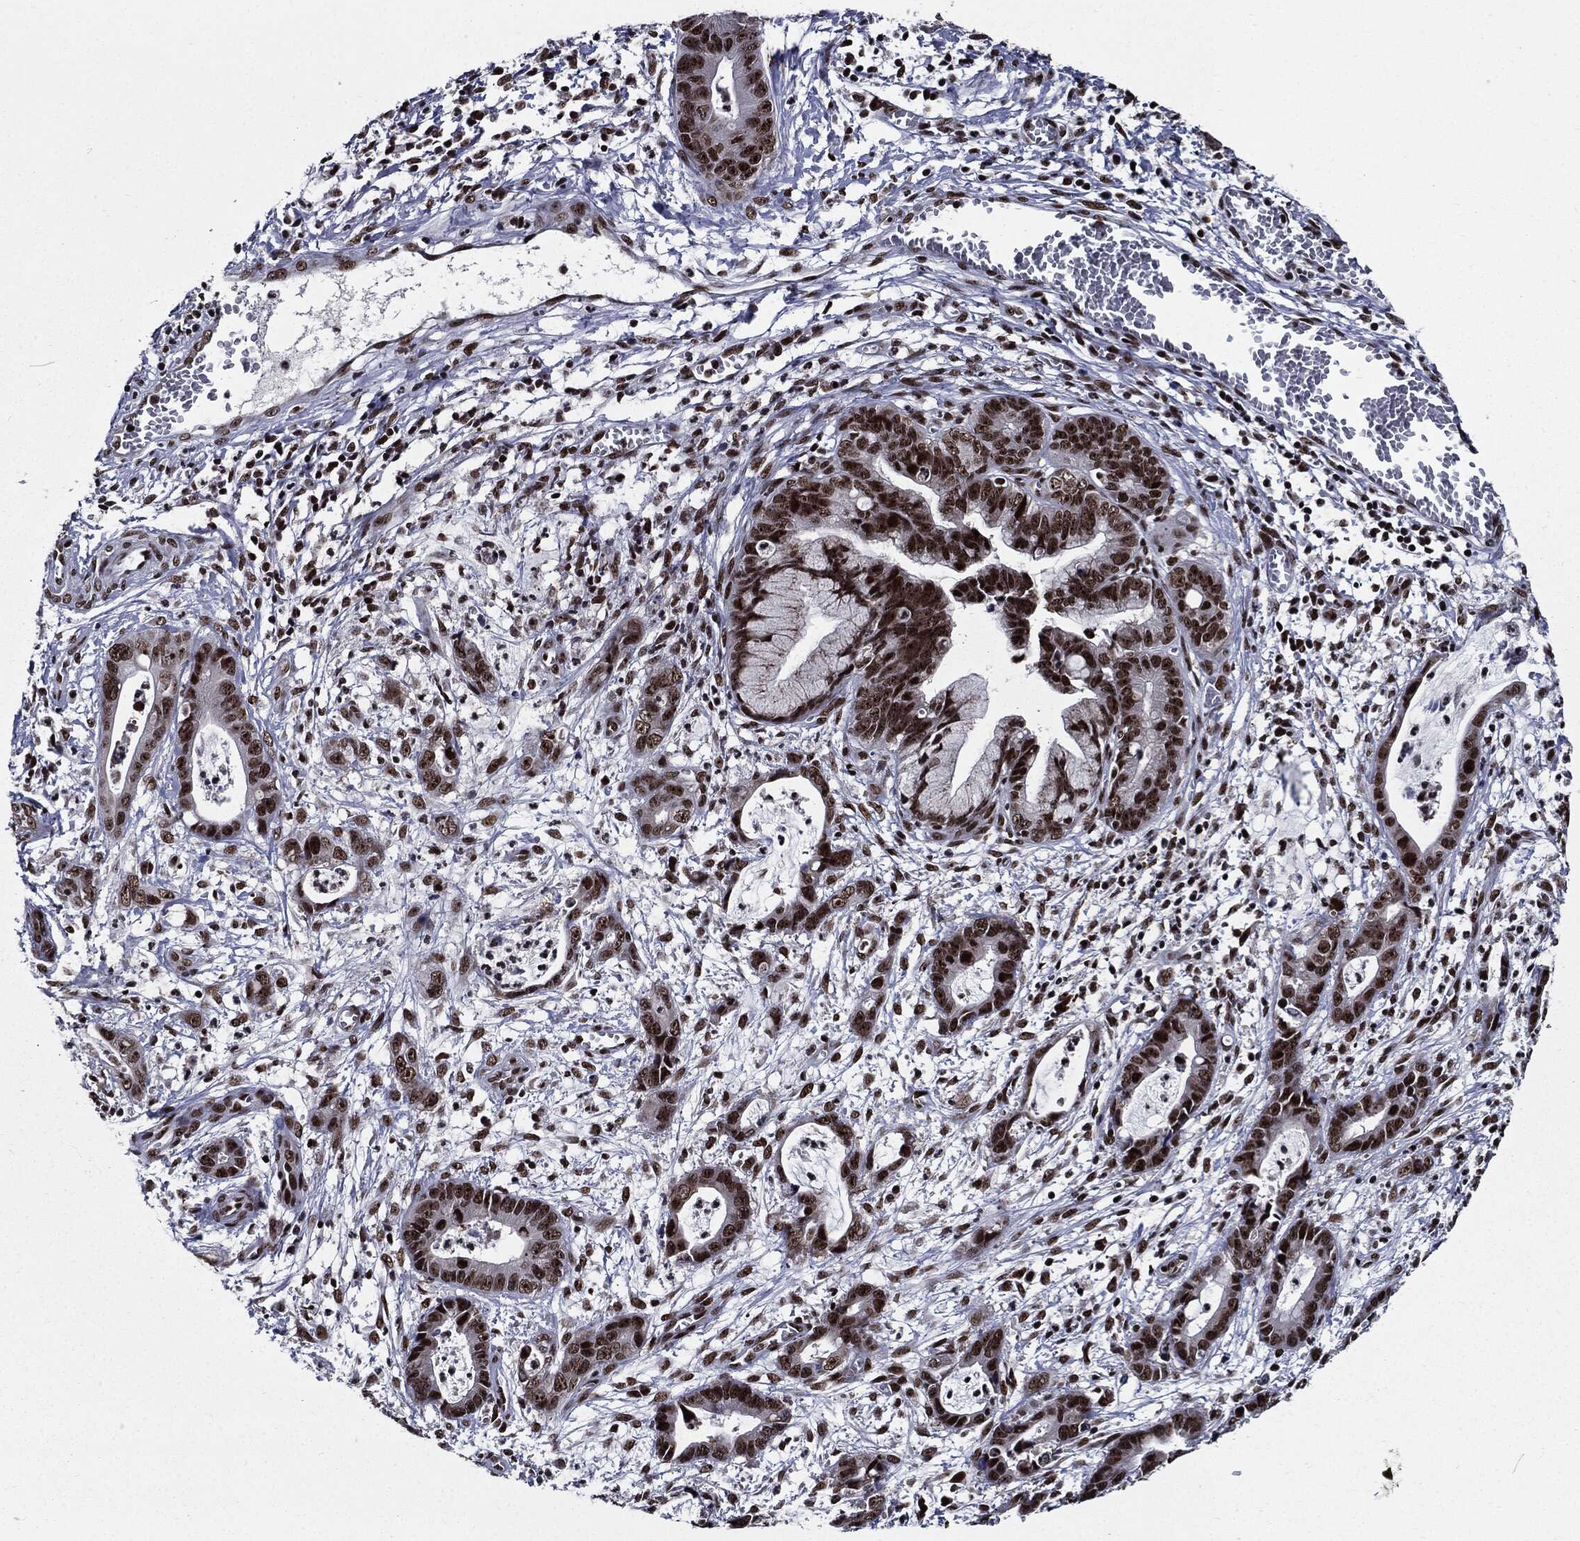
{"staining": {"intensity": "strong", "quantity": ">75%", "location": "nuclear"}, "tissue": "cervical cancer", "cell_type": "Tumor cells", "image_type": "cancer", "snomed": [{"axis": "morphology", "description": "Adenocarcinoma, NOS"}, {"axis": "topography", "description": "Cervix"}], "caption": "Cervical cancer stained with DAB (3,3'-diaminobenzidine) IHC demonstrates high levels of strong nuclear positivity in approximately >75% of tumor cells.", "gene": "ZFP91", "patient": {"sex": "female", "age": 44}}